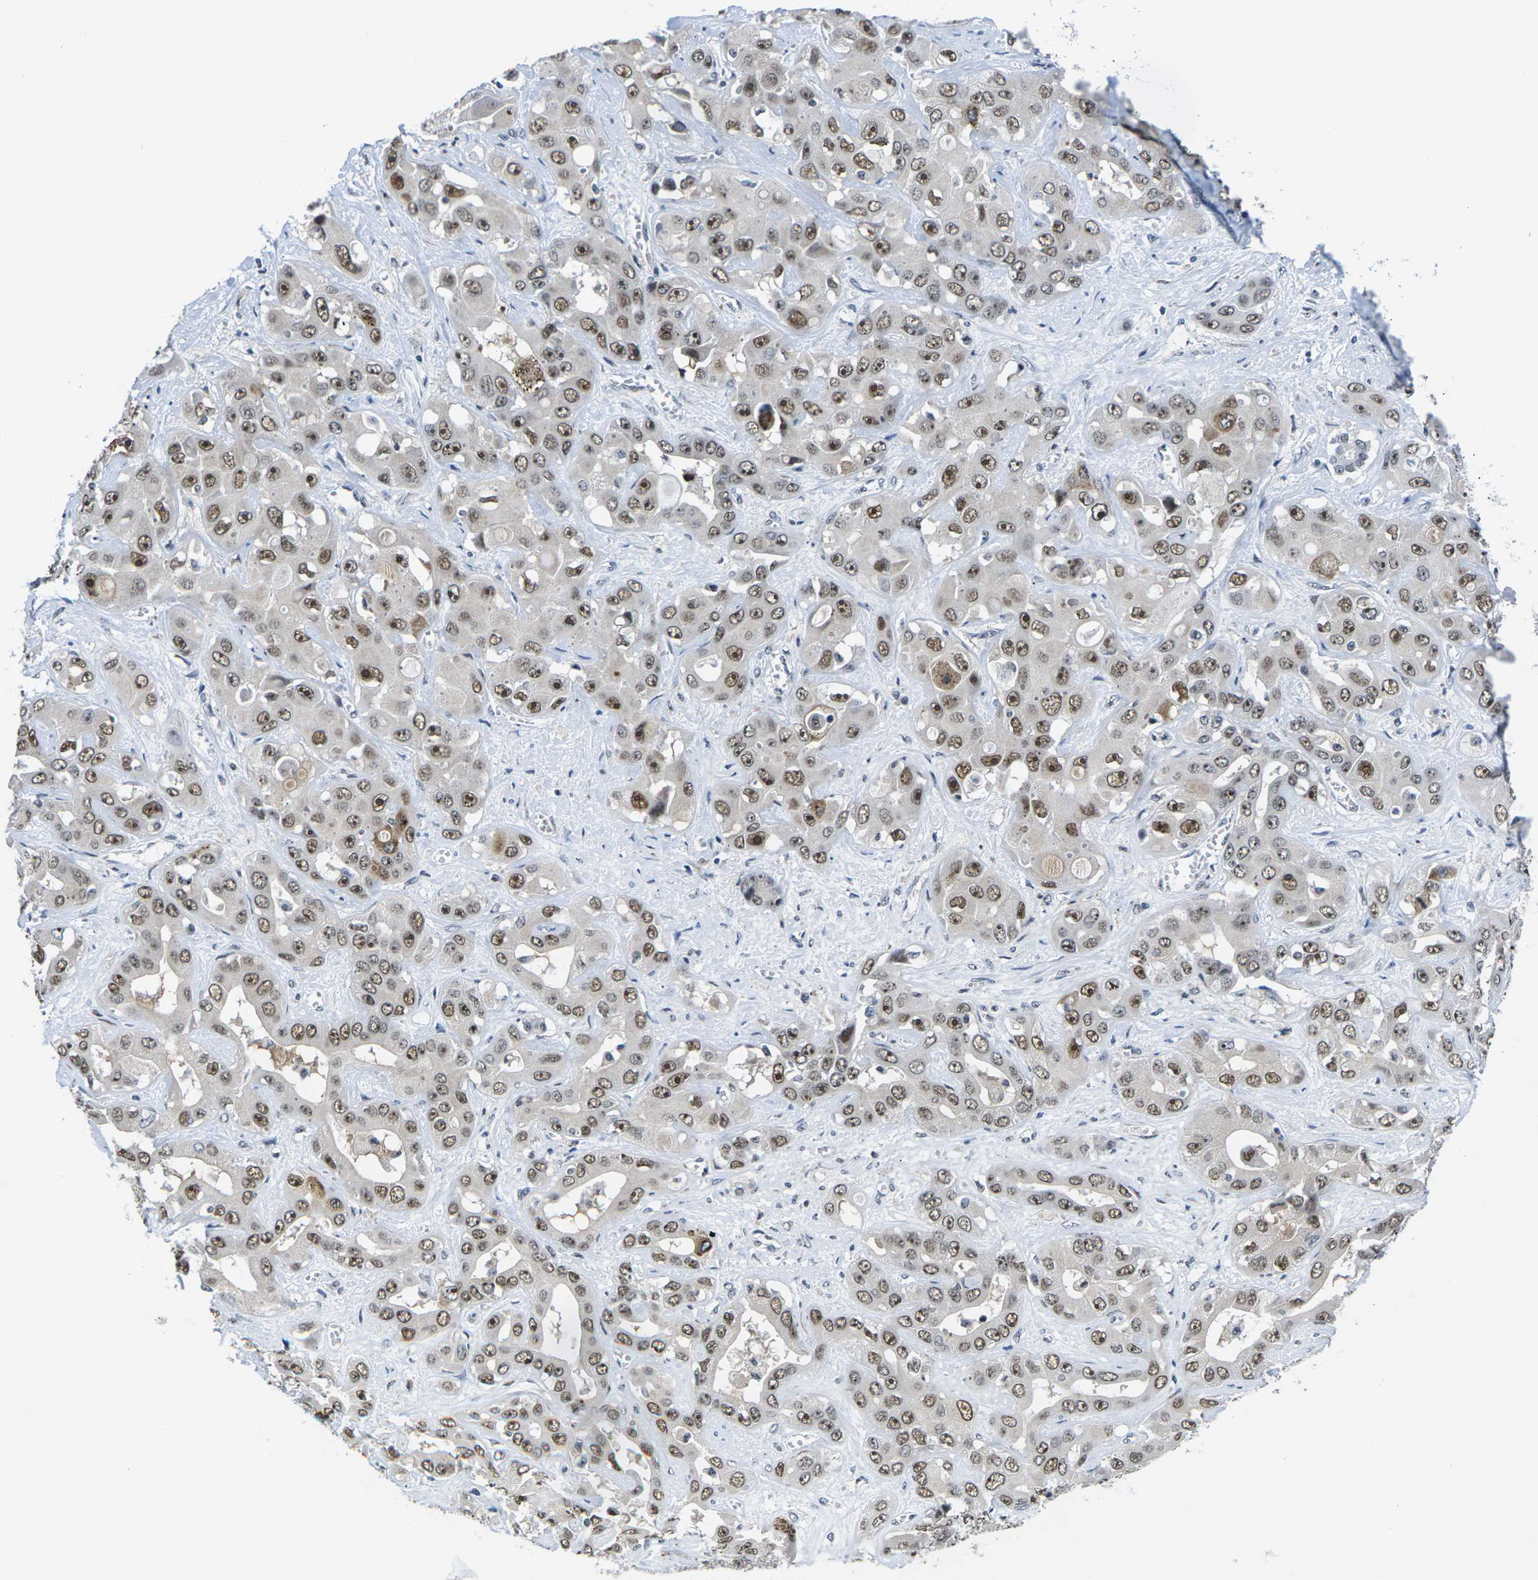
{"staining": {"intensity": "moderate", "quantity": ">75%", "location": "nuclear"}, "tissue": "liver cancer", "cell_type": "Tumor cells", "image_type": "cancer", "snomed": [{"axis": "morphology", "description": "Cholangiocarcinoma"}, {"axis": "topography", "description": "Liver"}], "caption": "Liver cancer tissue displays moderate nuclear positivity in about >75% of tumor cells", "gene": "NSRP1", "patient": {"sex": "female", "age": 52}}